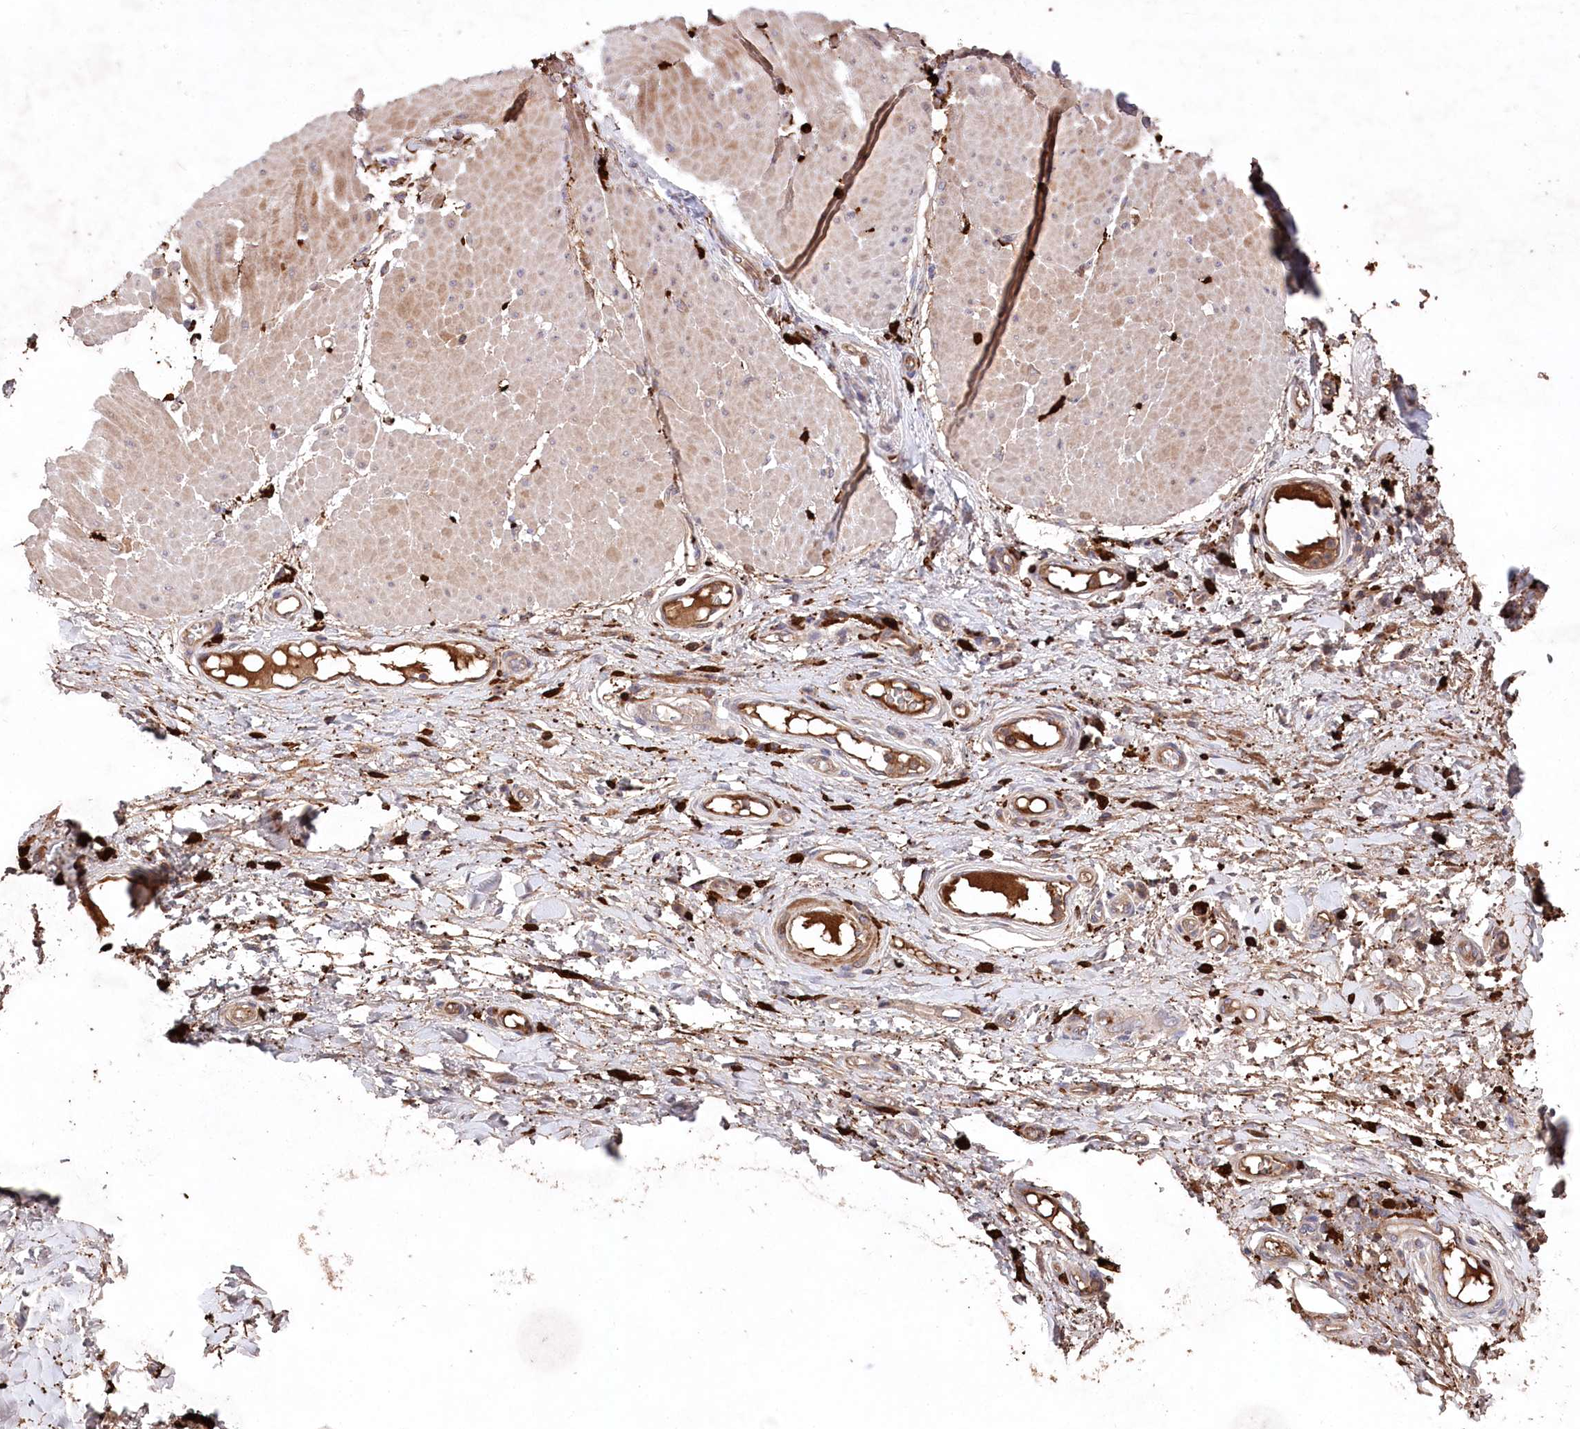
{"staining": {"intensity": "moderate", "quantity": ">75%", "location": "cytoplasmic/membranous"}, "tissue": "adipose tissue", "cell_type": "Adipocytes", "image_type": "normal", "snomed": [{"axis": "morphology", "description": "Normal tissue, NOS"}, {"axis": "morphology", "description": "Adenocarcinoma, NOS"}, {"axis": "topography", "description": "Esophagus"}, {"axis": "topography", "description": "Stomach, upper"}, {"axis": "topography", "description": "Peripheral nerve tissue"}], "caption": "A brown stain highlights moderate cytoplasmic/membranous staining of a protein in adipocytes of benign adipose tissue.", "gene": "PPP1R21", "patient": {"sex": "male", "age": 62}}